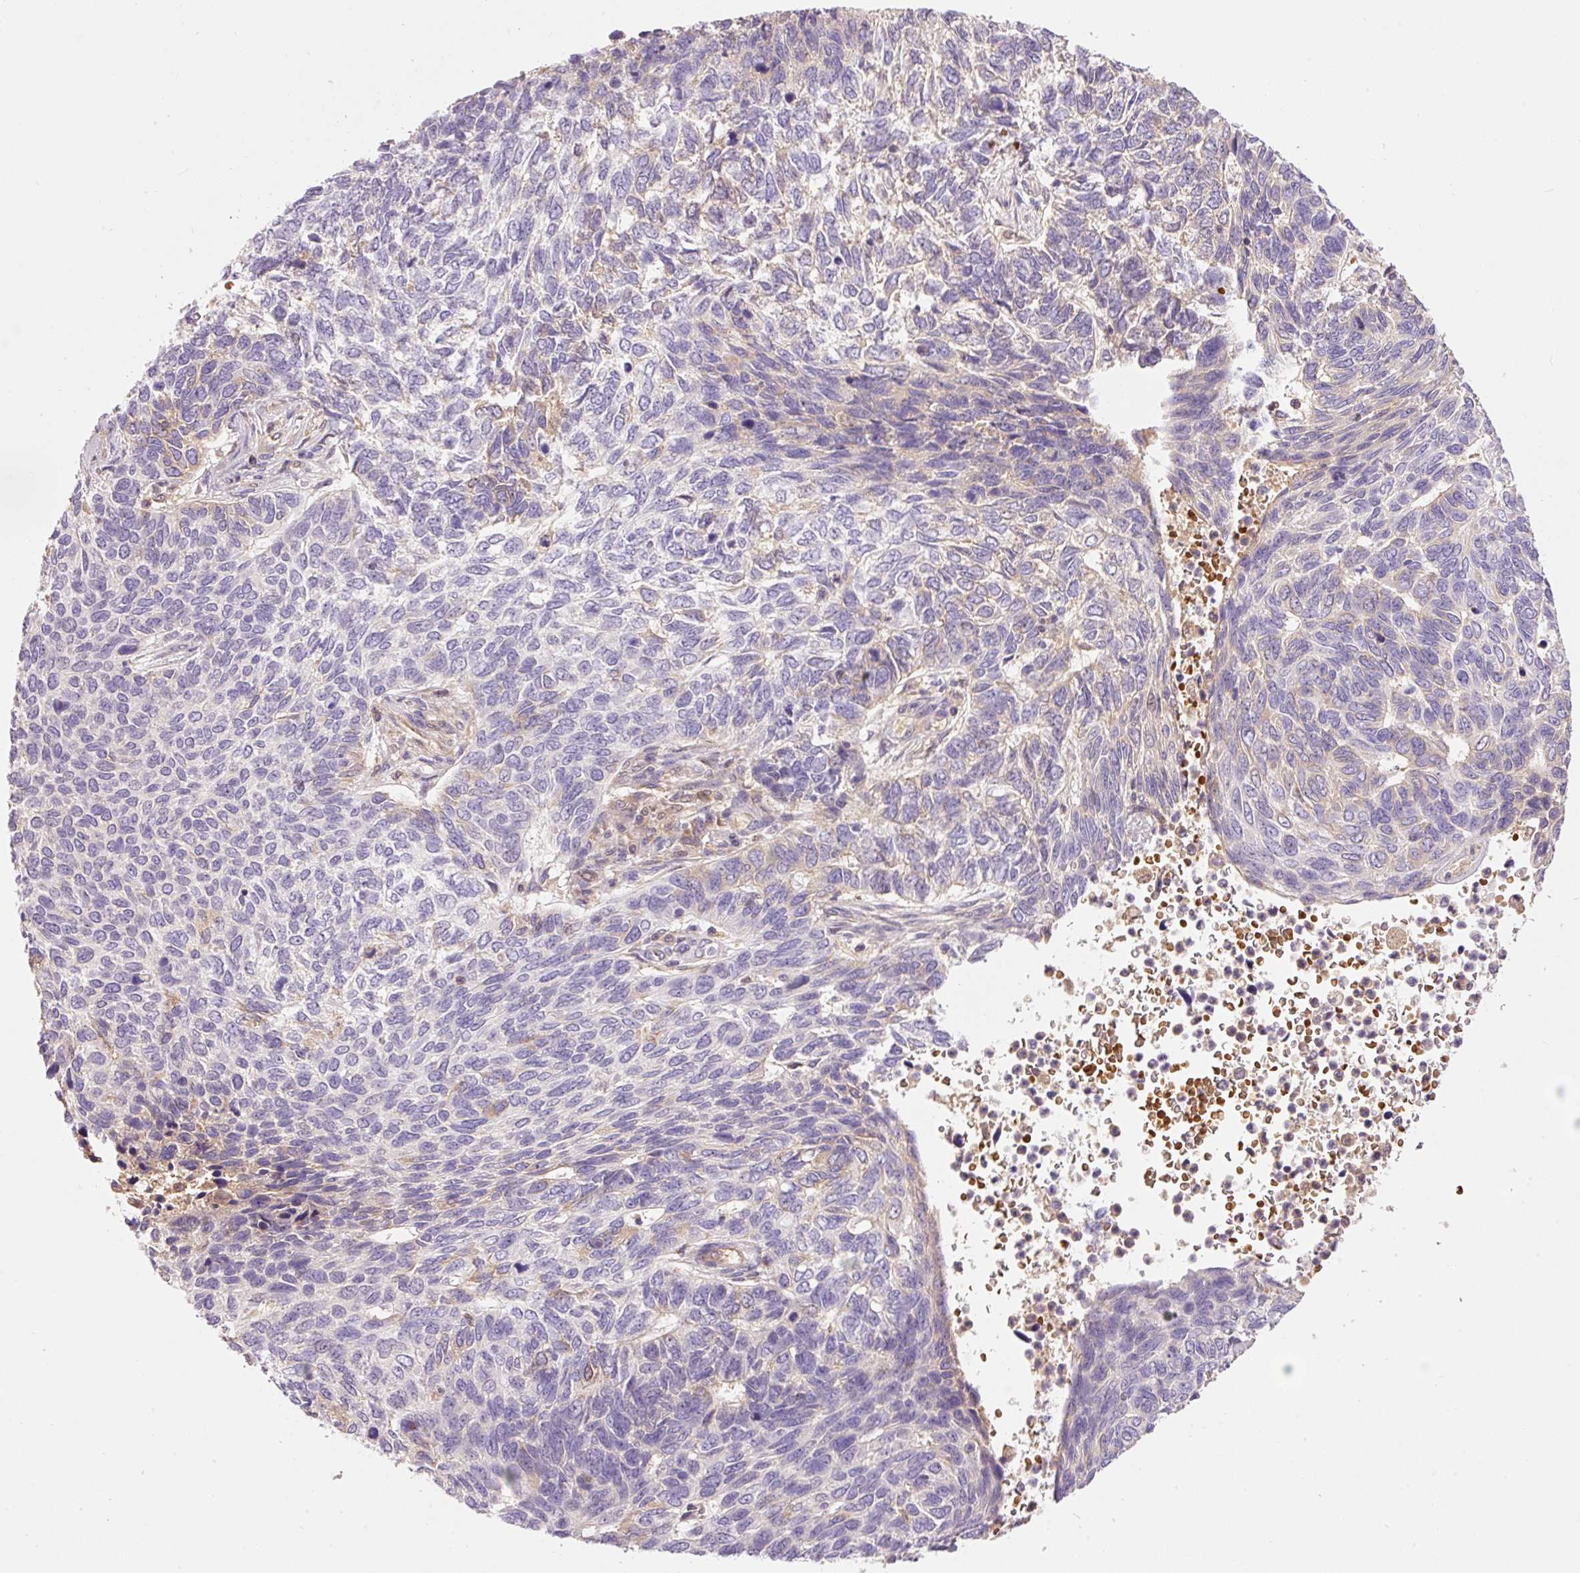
{"staining": {"intensity": "weak", "quantity": "<25%", "location": "cytoplasmic/membranous"}, "tissue": "skin cancer", "cell_type": "Tumor cells", "image_type": "cancer", "snomed": [{"axis": "morphology", "description": "Basal cell carcinoma"}, {"axis": "topography", "description": "Skin"}], "caption": "An image of human skin cancer is negative for staining in tumor cells.", "gene": "CMTM8", "patient": {"sex": "female", "age": 65}}